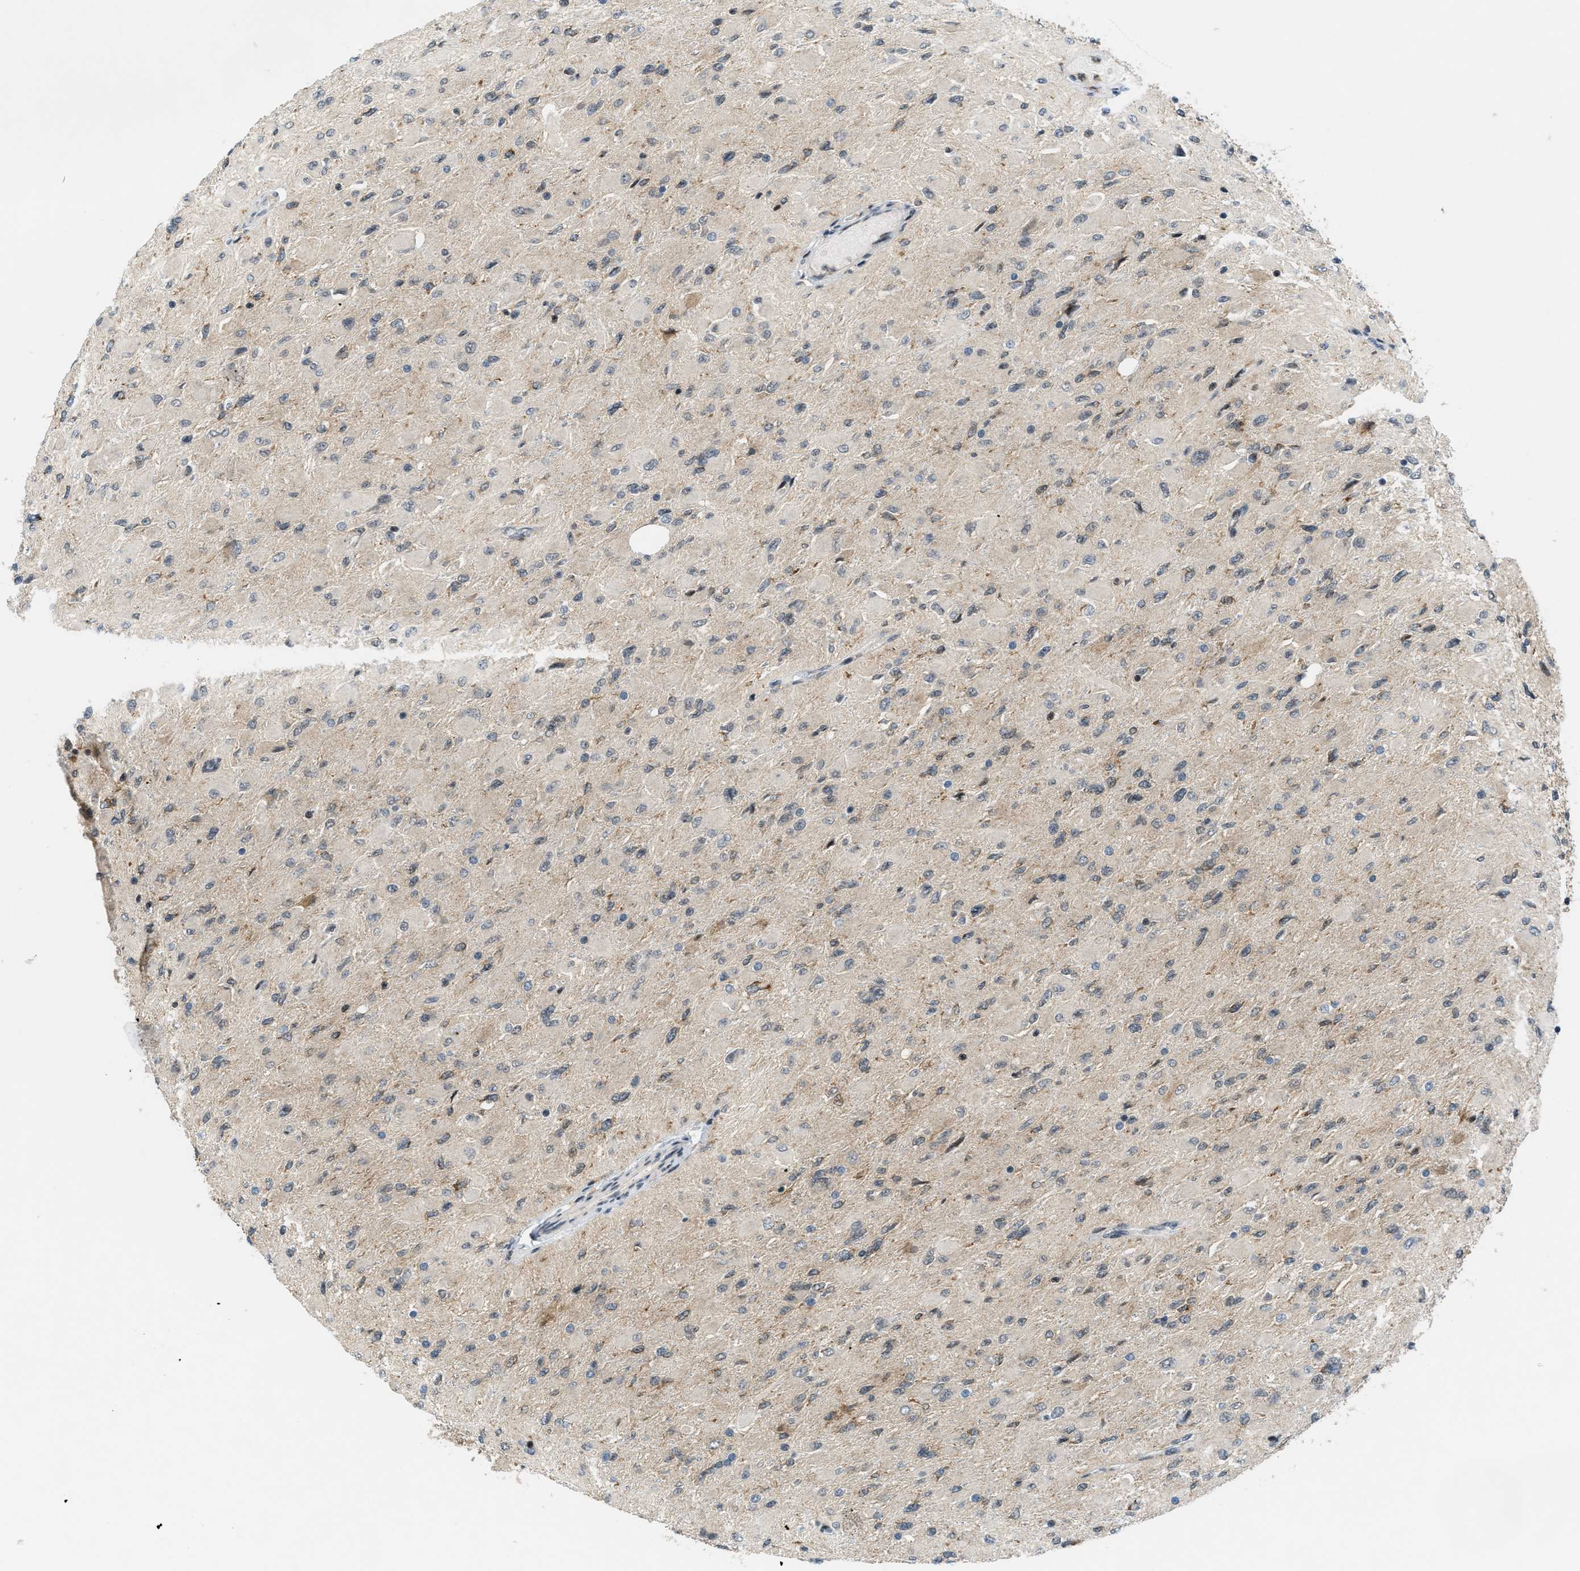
{"staining": {"intensity": "weak", "quantity": "<25%", "location": "cytoplasmic/membranous,nuclear"}, "tissue": "glioma", "cell_type": "Tumor cells", "image_type": "cancer", "snomed": [{"axis": "morphology", "description": "Glioma, malignant, High grade"}, {"axis": "topography", "description": "Cerebral cortex"}], "caption": "Tumor cells are negative for brown protein staining in glioma.", "gene": "ING1", "patient": {"sex": "female", "age": 36}}